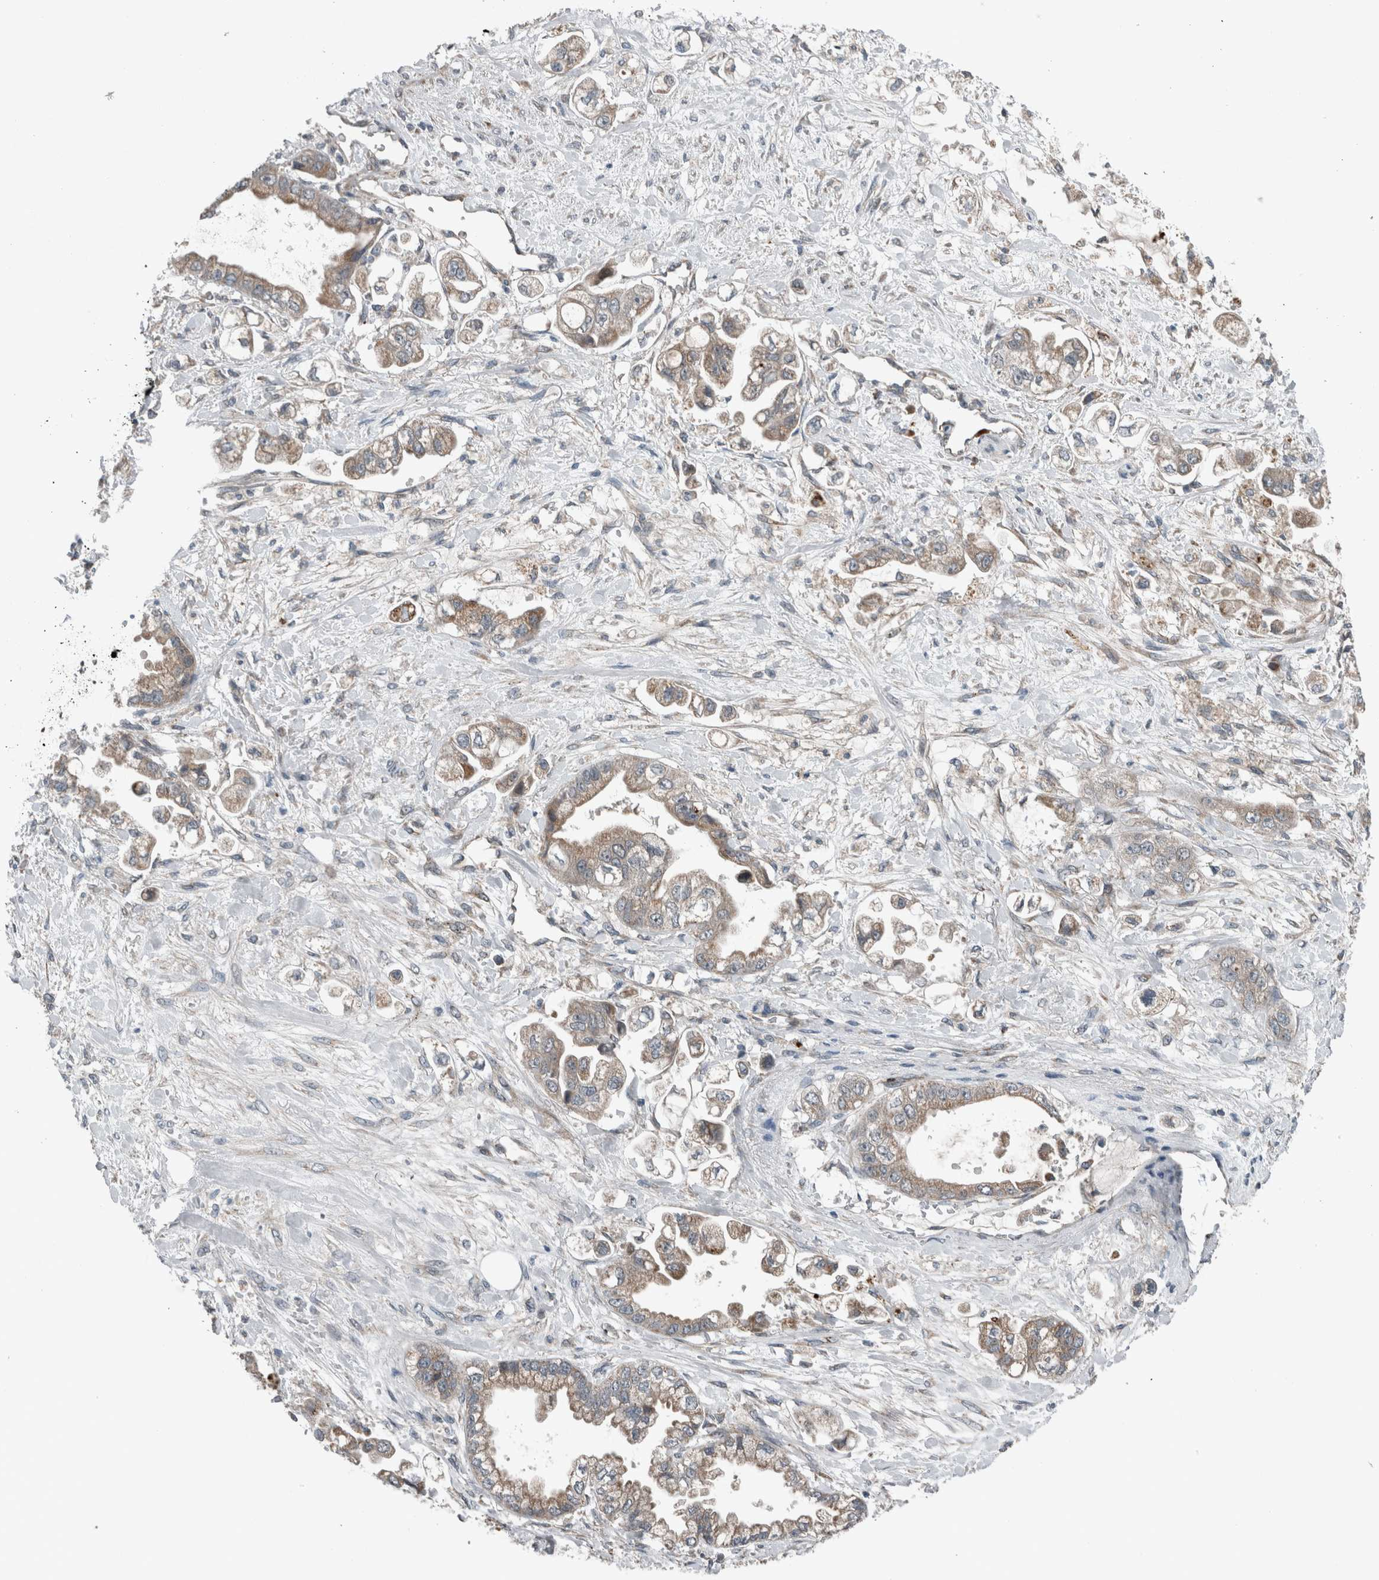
{"staining": {"intensity": "weak", "quantity": ">75%", "location": "cytoplasmic/membranous"}, "tissue": "stomach cancer", "cell_type": "Tumor cells", "image_type": "cancer", "snomed": [{"axis": "morphology", "description": "Adenocarcinoma, NOS"}, {"axis": "topography", "description": "Stomach"}], "caption": "IHC of human stomach cancer exhibits low levels of weak cytoplasmic/membranous positivity in approximately >75% of tumor cells.", "gene": "GBA2", "patient": {"sex": "male", "age": 62}}